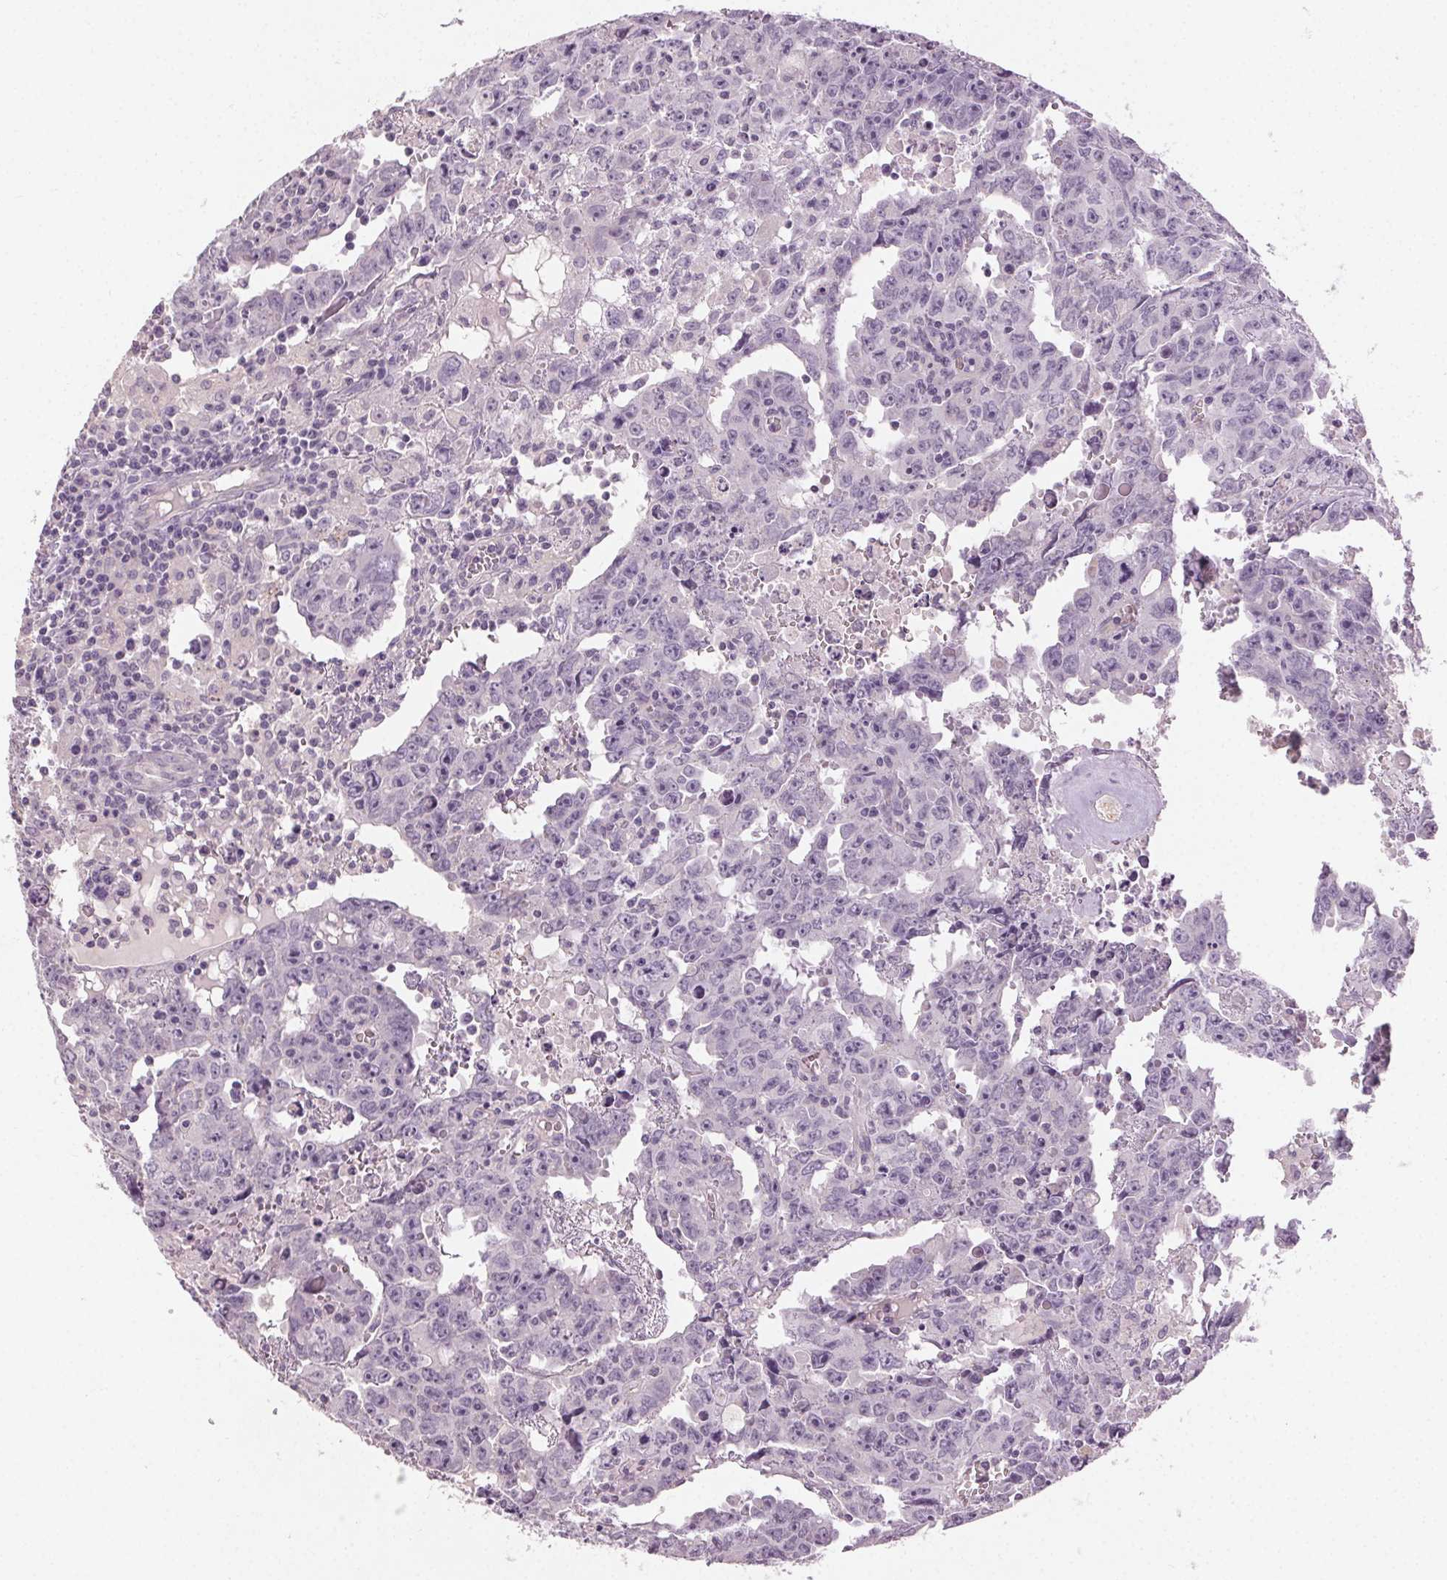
{"staining": {"intensity": "negative", "quantity": "none", "location": "none"}, "tissue": "testis cancer", "cell_type": "Tumor cells", "image_type": "cancer", "snomed": [{"axis": "morphology", "description": "Carcinoma, Embryonal, NOS"}, {"axis": "topography", "description": "Testis"}], "caption": "A photomicrograph of testis cancer stained for a protein demonstrates no brown staining in tumor cells.", "gene": "CLTRN", "patient": {"sex": "male", "age": 22}}